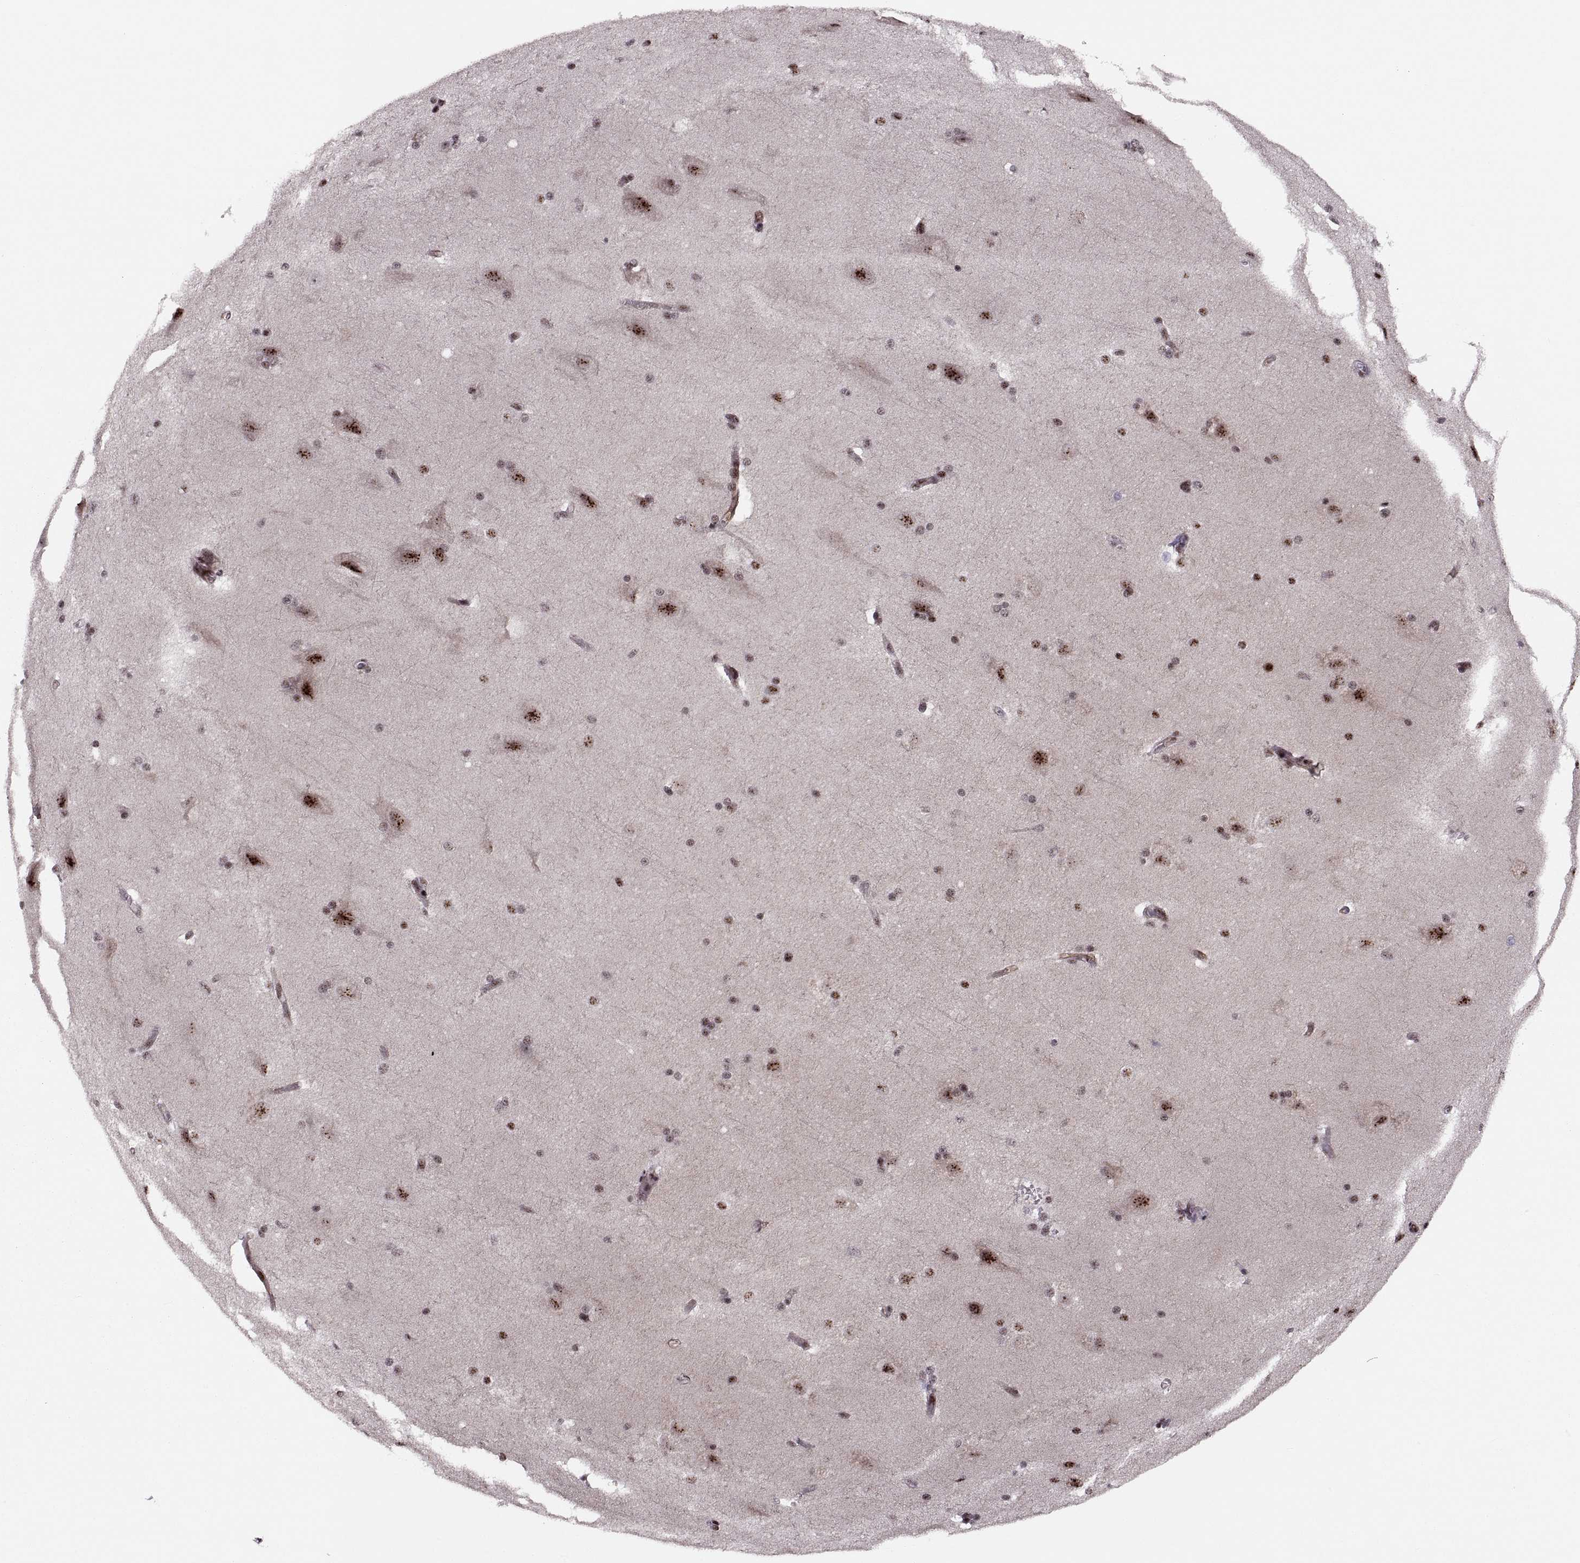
{"staining": {"intensity": "moderate", "quantity": "25%-75%", "location": "nuclear"}, "tissue": "hippocampus", "cell_type": "Glial cells", "image_type": "normal", "snomed": [{"axis": "morphology", "description": "Normal tissue, NOS"}, {"axis": "topography", "description": "Cerebral cortex"}, {"axis": "topography", "description": "Hippocampus"}], "caption": "High-power microscopy captured an IHC micrograph of unremarkable hippocampus, revealing moderate nuclear staining in approximately 25%-75% of glial cells. The staining was performed using DAB (3,3'-diaminobenzidine) to visualize the protein expression in brown, while the nuclei were stained in blue with hematoxylin (Magnification: 20x).", "gene": "ZCCHC17", "patient": {"sex": "female", "age": 19}}